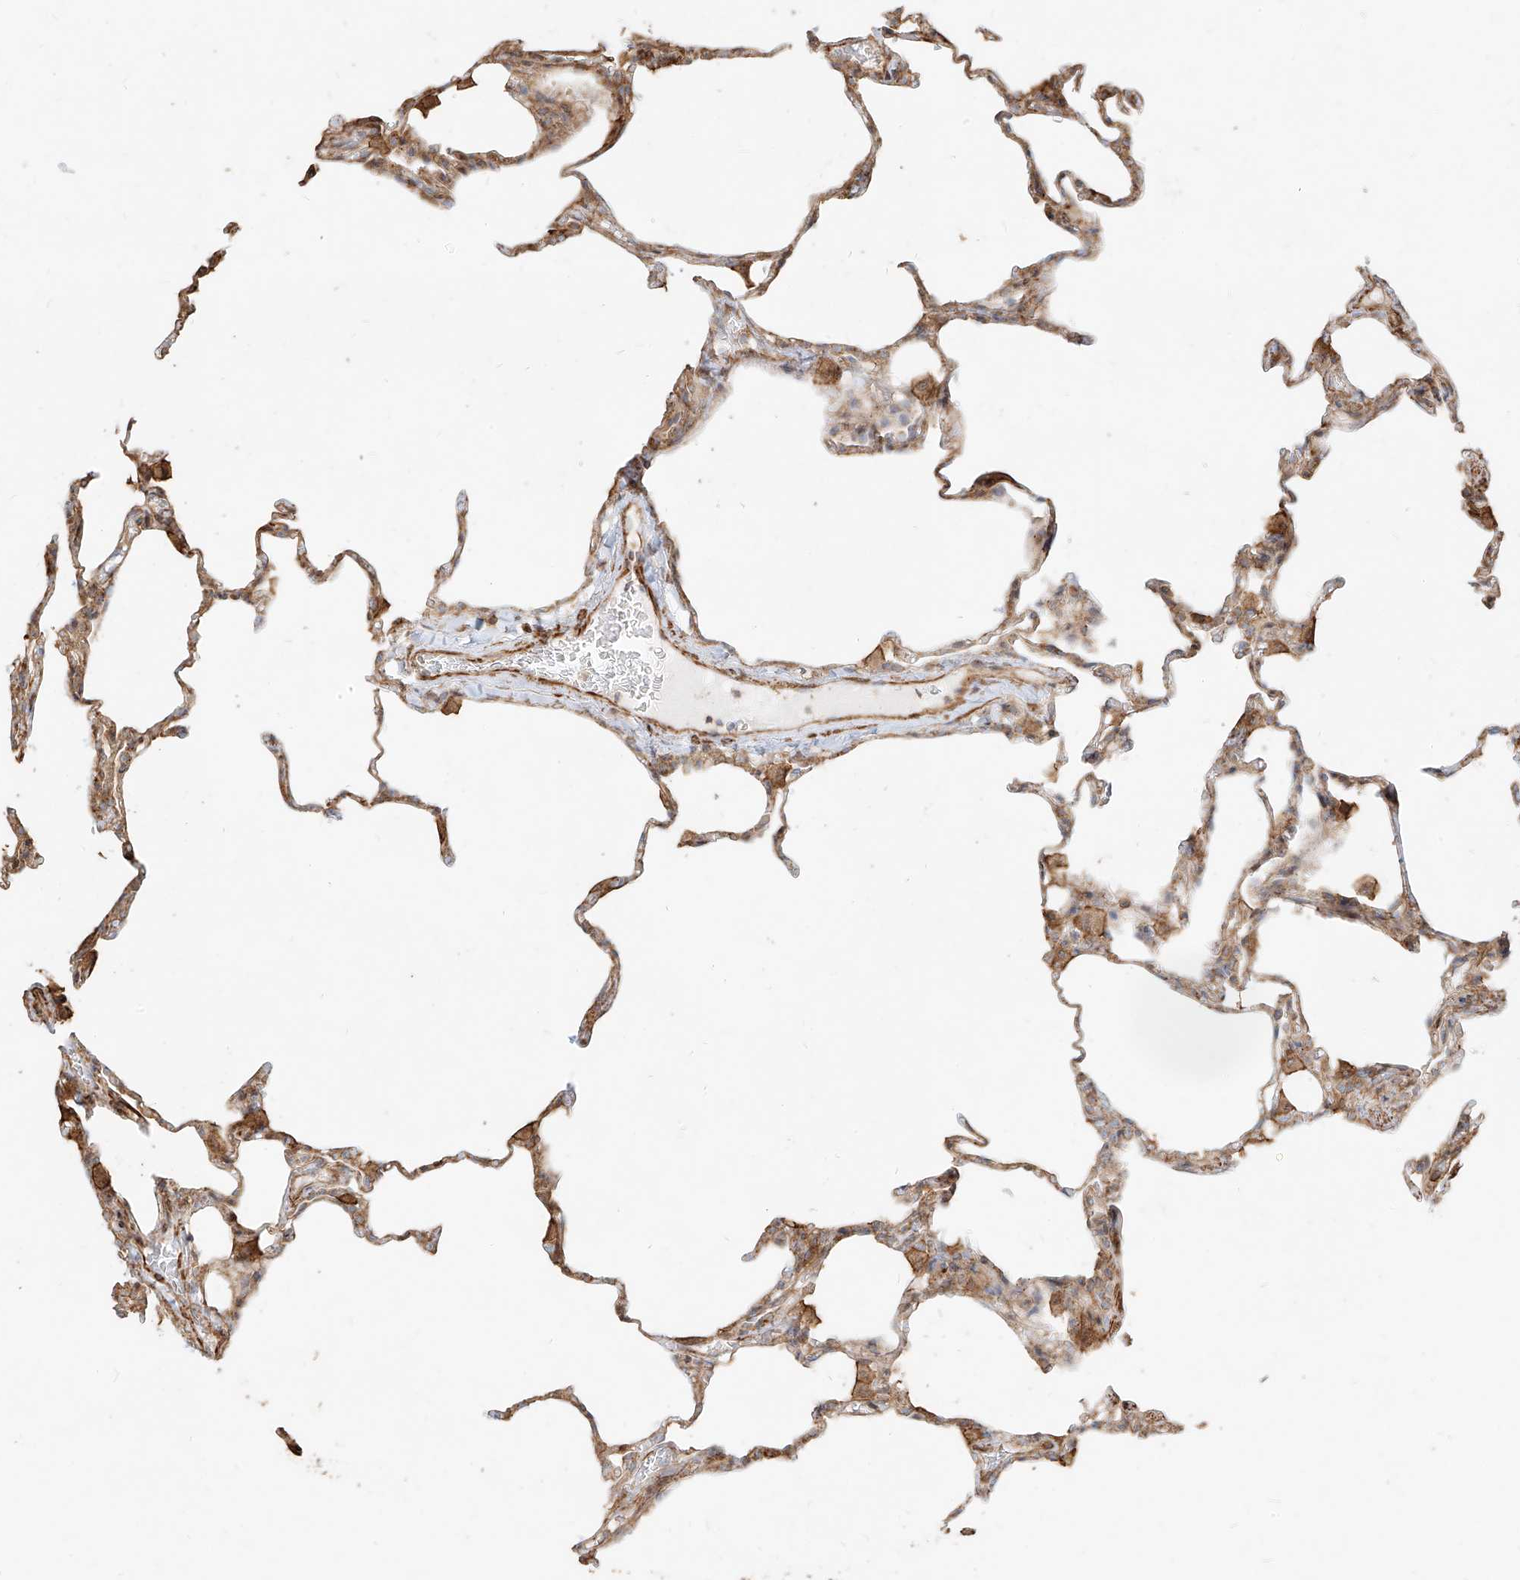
{"staining": {"intensity": "moderate", "quantity": "25%-75%", "location": "cytoplasmic/membranous"}, "tissue": "lung", "cell_type": "Alveolar cells", "image_type": "normal", "snomed": [{"axis": "morphology", "description": "Normal tissue, NOS"}, {"axis": "topography", "description": "Lung"}], "caption": "Alveolar cells show moderate cytoplasmic/membranous positivity in about 25%-75% of cells in unremarkable lung. (DAB = brown stain, brightfield microscopy at high magnification).", "gene": "MTX2", "patient": {"sex": "male", "age": 20}}